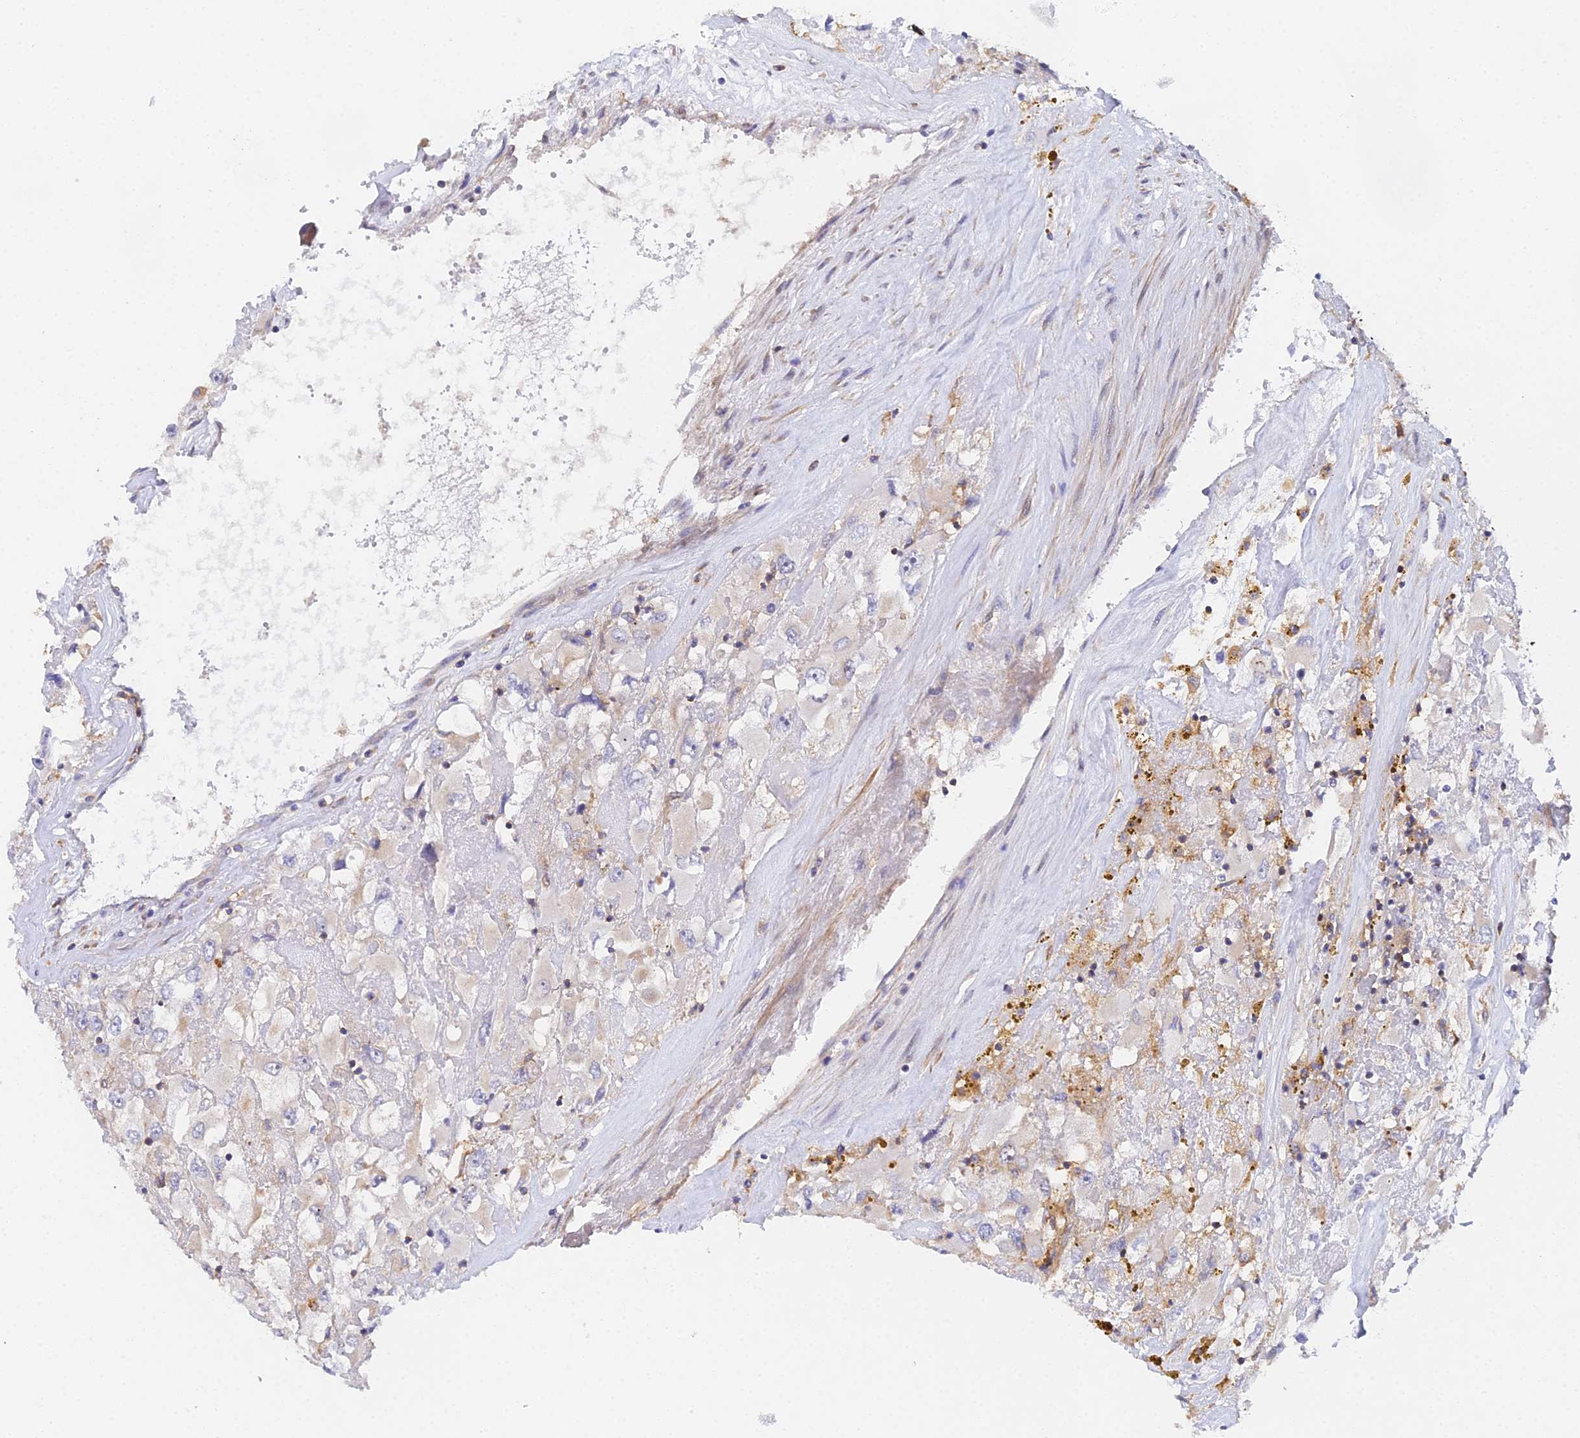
{"staining": {"intensity": "negative", "quantity": "none", "location": "none"}, "tissue": "renal cancer", "cell_type": "Tumor cells", "image_type": "cancer", "snomed": [{"axis": "morphology", "description": "Adenocarcinoma, NOS"}, {"axis": "topography", "description": "Kidney"}], "caption": "Photomicrograph shows no significant protein positivity in tumor cells of renal cancer (adenocarcinoma).", "gene": "GNG5B", "patient": {"sex": "female", "age": 52}}